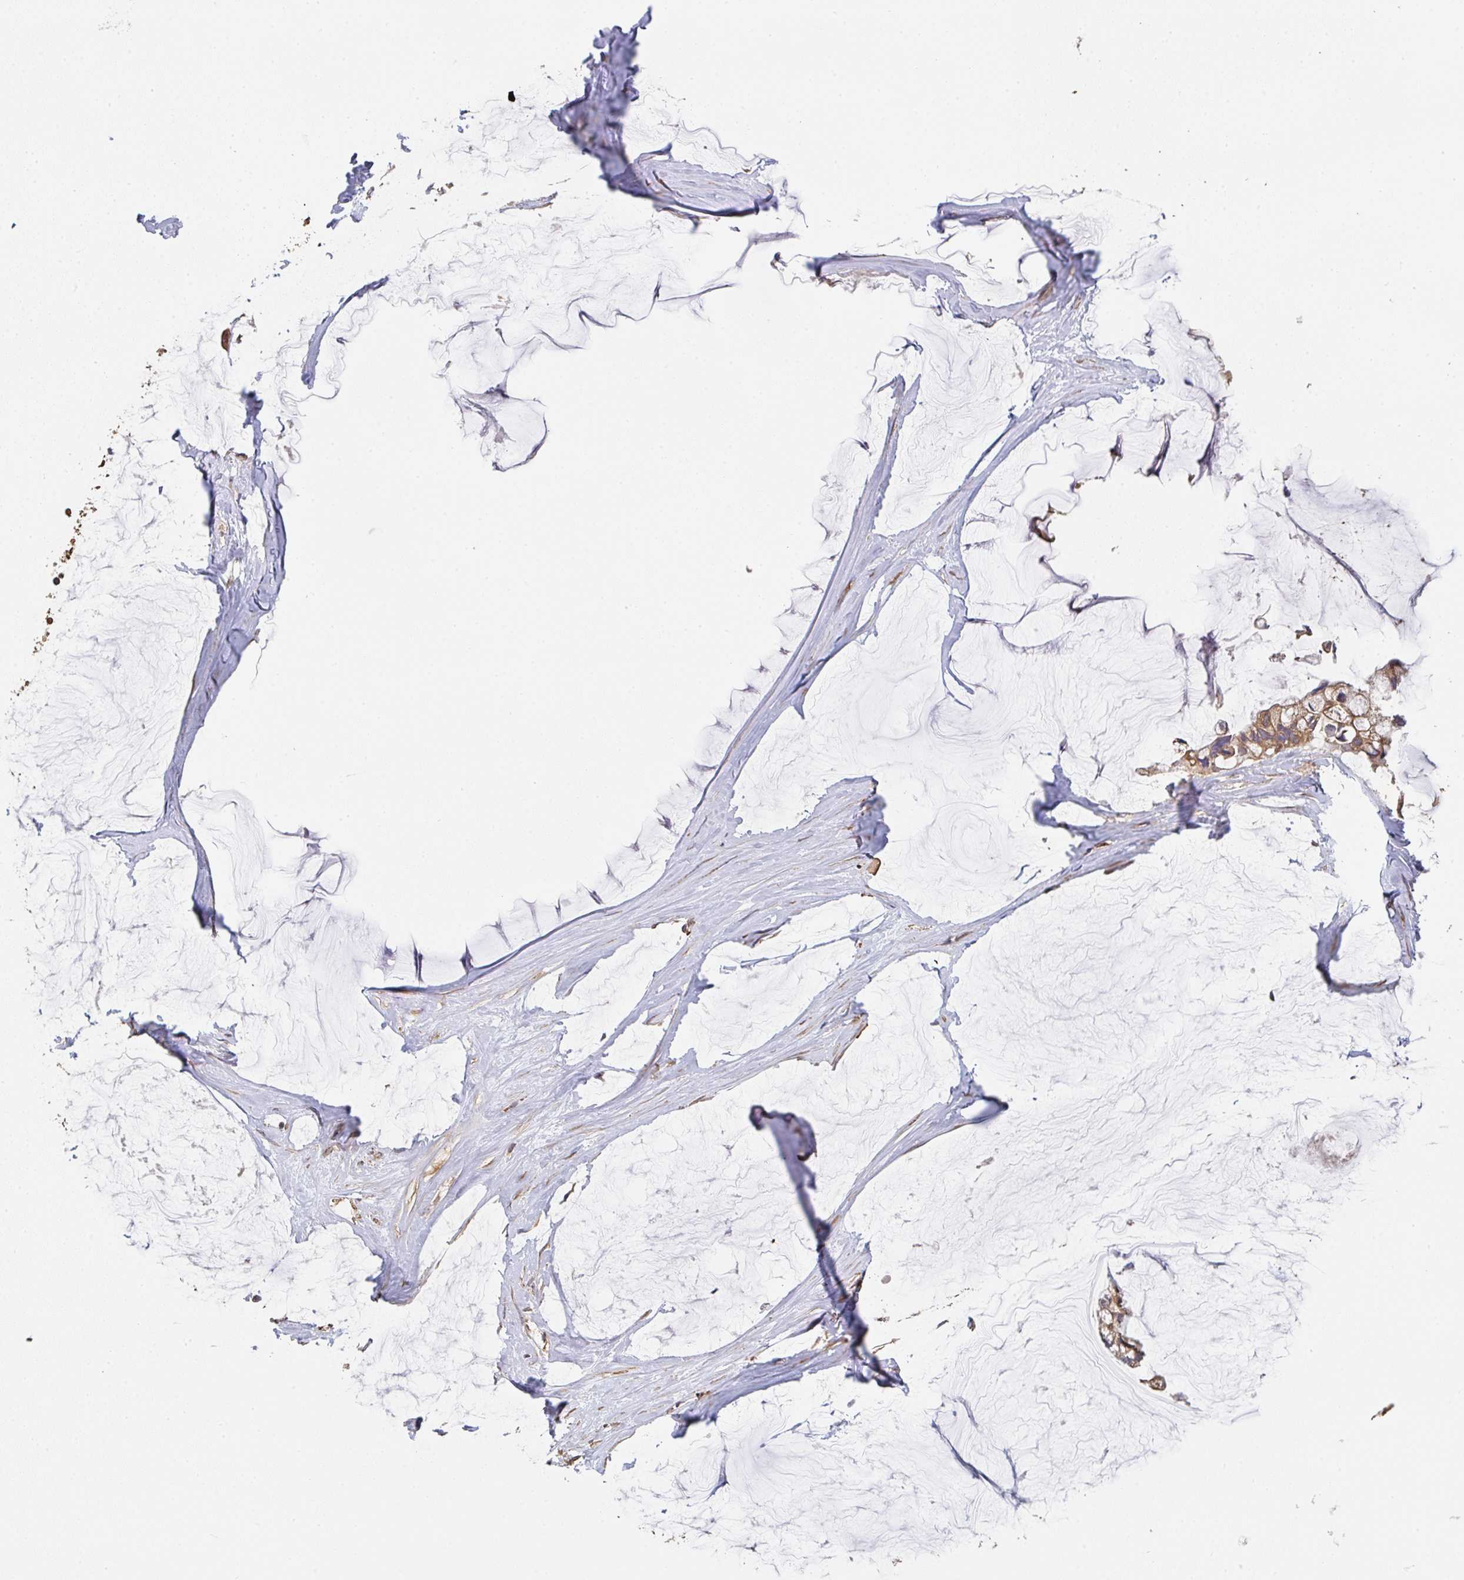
{"staining": {"intensity": "moderate", "quantity": ">75%", "location": "cytoplasmic/membranous"}, "tissue": "ovarian cancer", "cell_type": "Tumor cells", "image_type": "cancer", "snomed": [{"axis": "morphology", "description": "Cystadenocarcinoma, mucinous, NOS"}, {"axis": "topography", "description": "Ovary"}], "caption": "An immunohistochemistry (IHC) micrograph of neoplastic tissue is shown. Protein staining in brown highlights moderate cytoplasmic/membranous positivity in ovarian mucinous cystadenocarcinoma within tumor cells.", "gene": "POLG", "patient": {"sex": "female", "age": 39}}